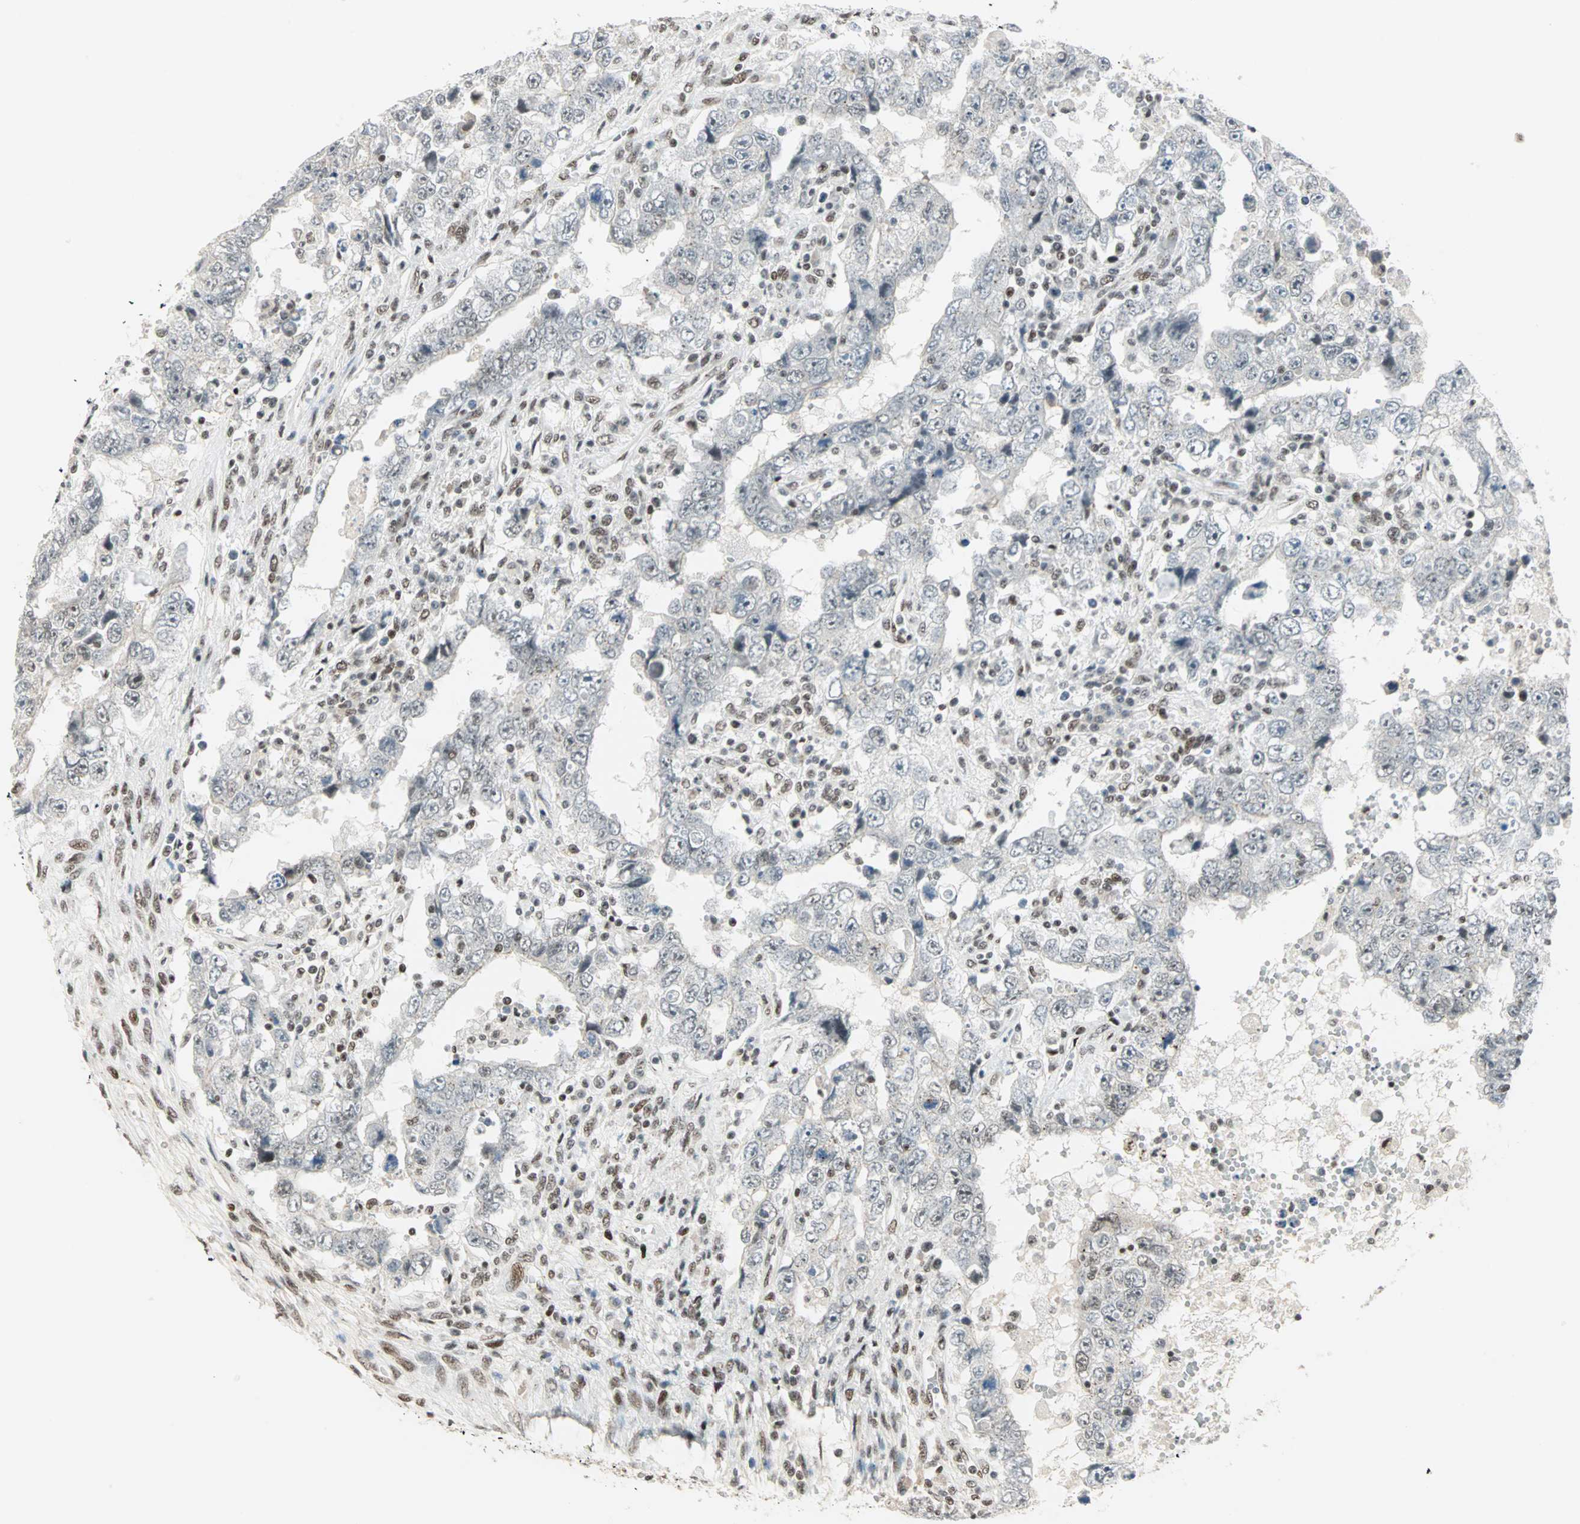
{"staining": {"intensity": "negative", "quantity": "none", "location": "none"}, "tissue": "testis cancer", "cell_type": "Tumor cells", "image_type": "cancer", "snomed": [{"axis": "morphology", "description": "Carcinoma, Embryonal, NOS"}, {"axis": "topography", "description": "Testis"}], "caption": "Tumor cells show no significant staining in testis cancer (embryonal carcinoma).", "gene": "BLM", "patient": {"sex": "male", "age": 26}}